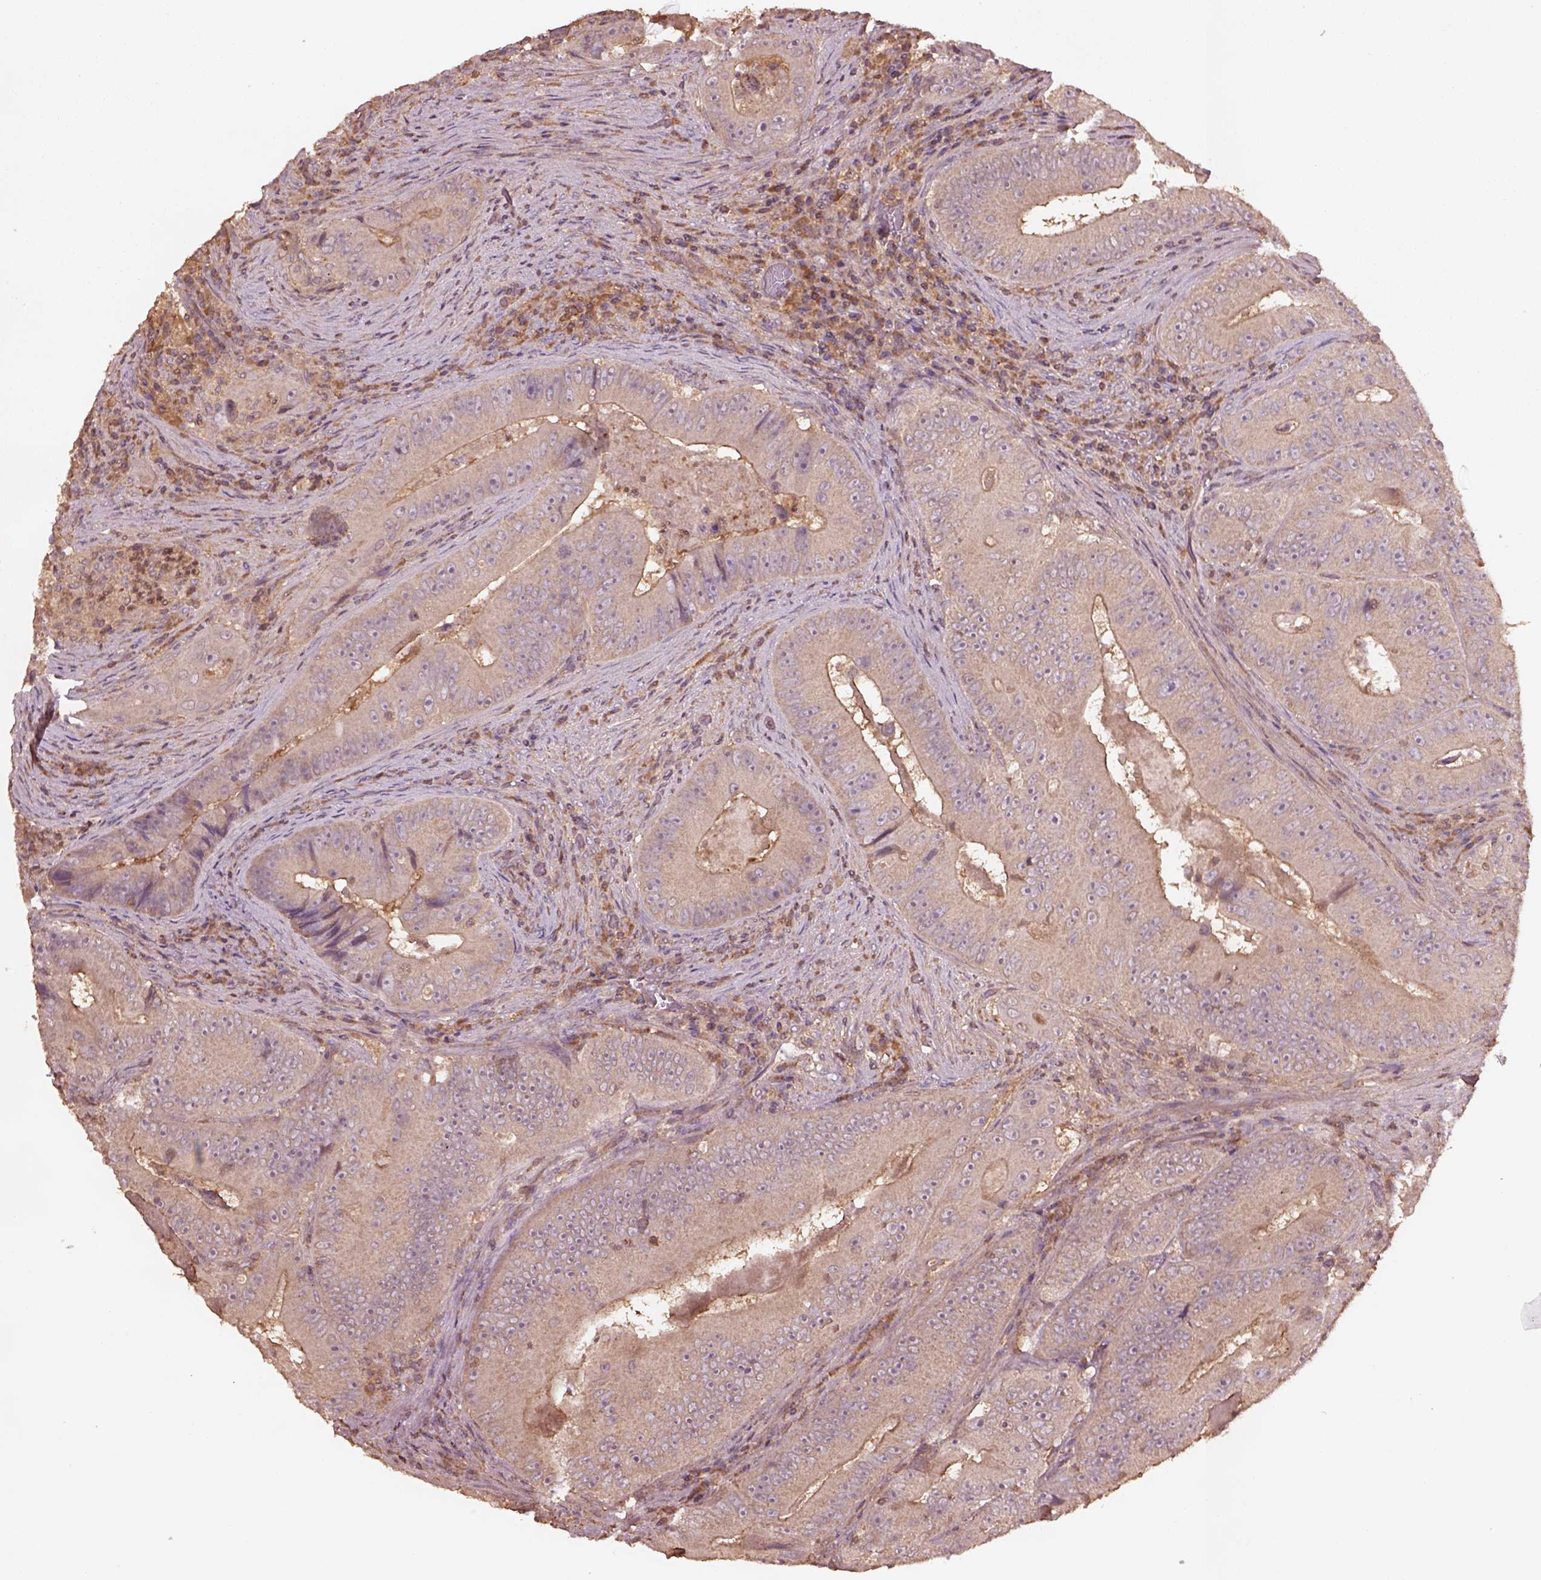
{"staining": {"intensity": "weak", "quantity": ">75%", "location": "cytoplasmic/membranous"}, "tissue": "colorectal cancer", "cell_type": "Tumor cells", "image_type": "cancer", "snomed": [{"axis": "morphology", "description": "Adenocarcinoma, NOS"}, {"axis": "topography", "description": "Colon"}], "caption": "A high-resolution micrograph shows IHC staining of colorectal cancer, which exhibits weak cytoplasmic/membranous expression in about >75% of tumor cells.", "gene": "TRADD", "patient": {"sex": "female", "age": 86}}